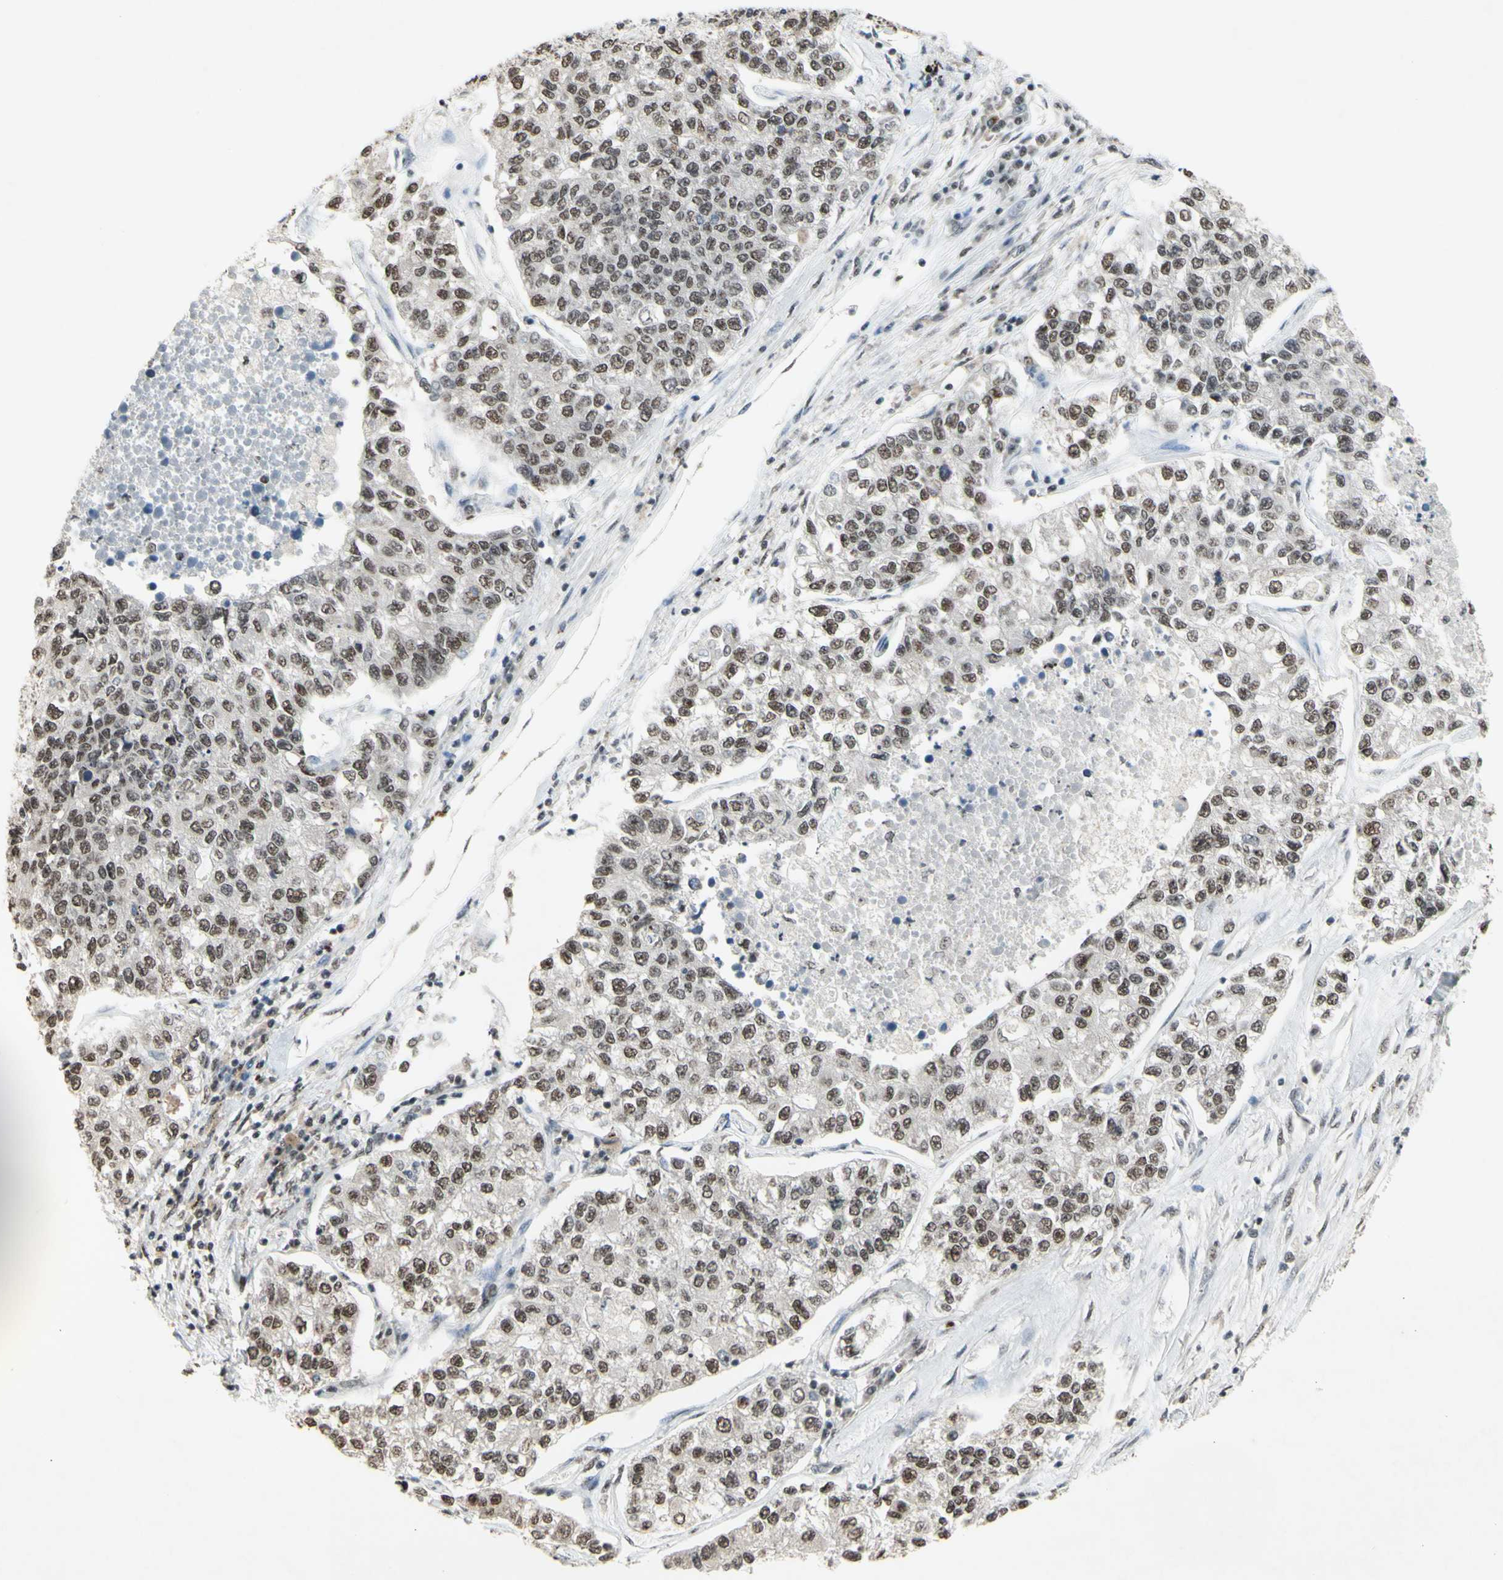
{"staining": {"intensity": "weak", "quantity": ">75%", "location": "nuclear"}, "tissue": "lung cancer", "cell_type": "Tumor cells", "image_type": "cancer", "snomed": [{"axis": "morphology", "description": "Adenocarcinoma, NOS"}, {"axis": "topography", "description": "Lung"}], "caption": "Tumor cells demonstrate weak nuclear staining in approximately >75% of cells in lung cancer (adenocarcinoma).", "gene": "SFPQ", "patient": {"sex": "male", "age": 49}}